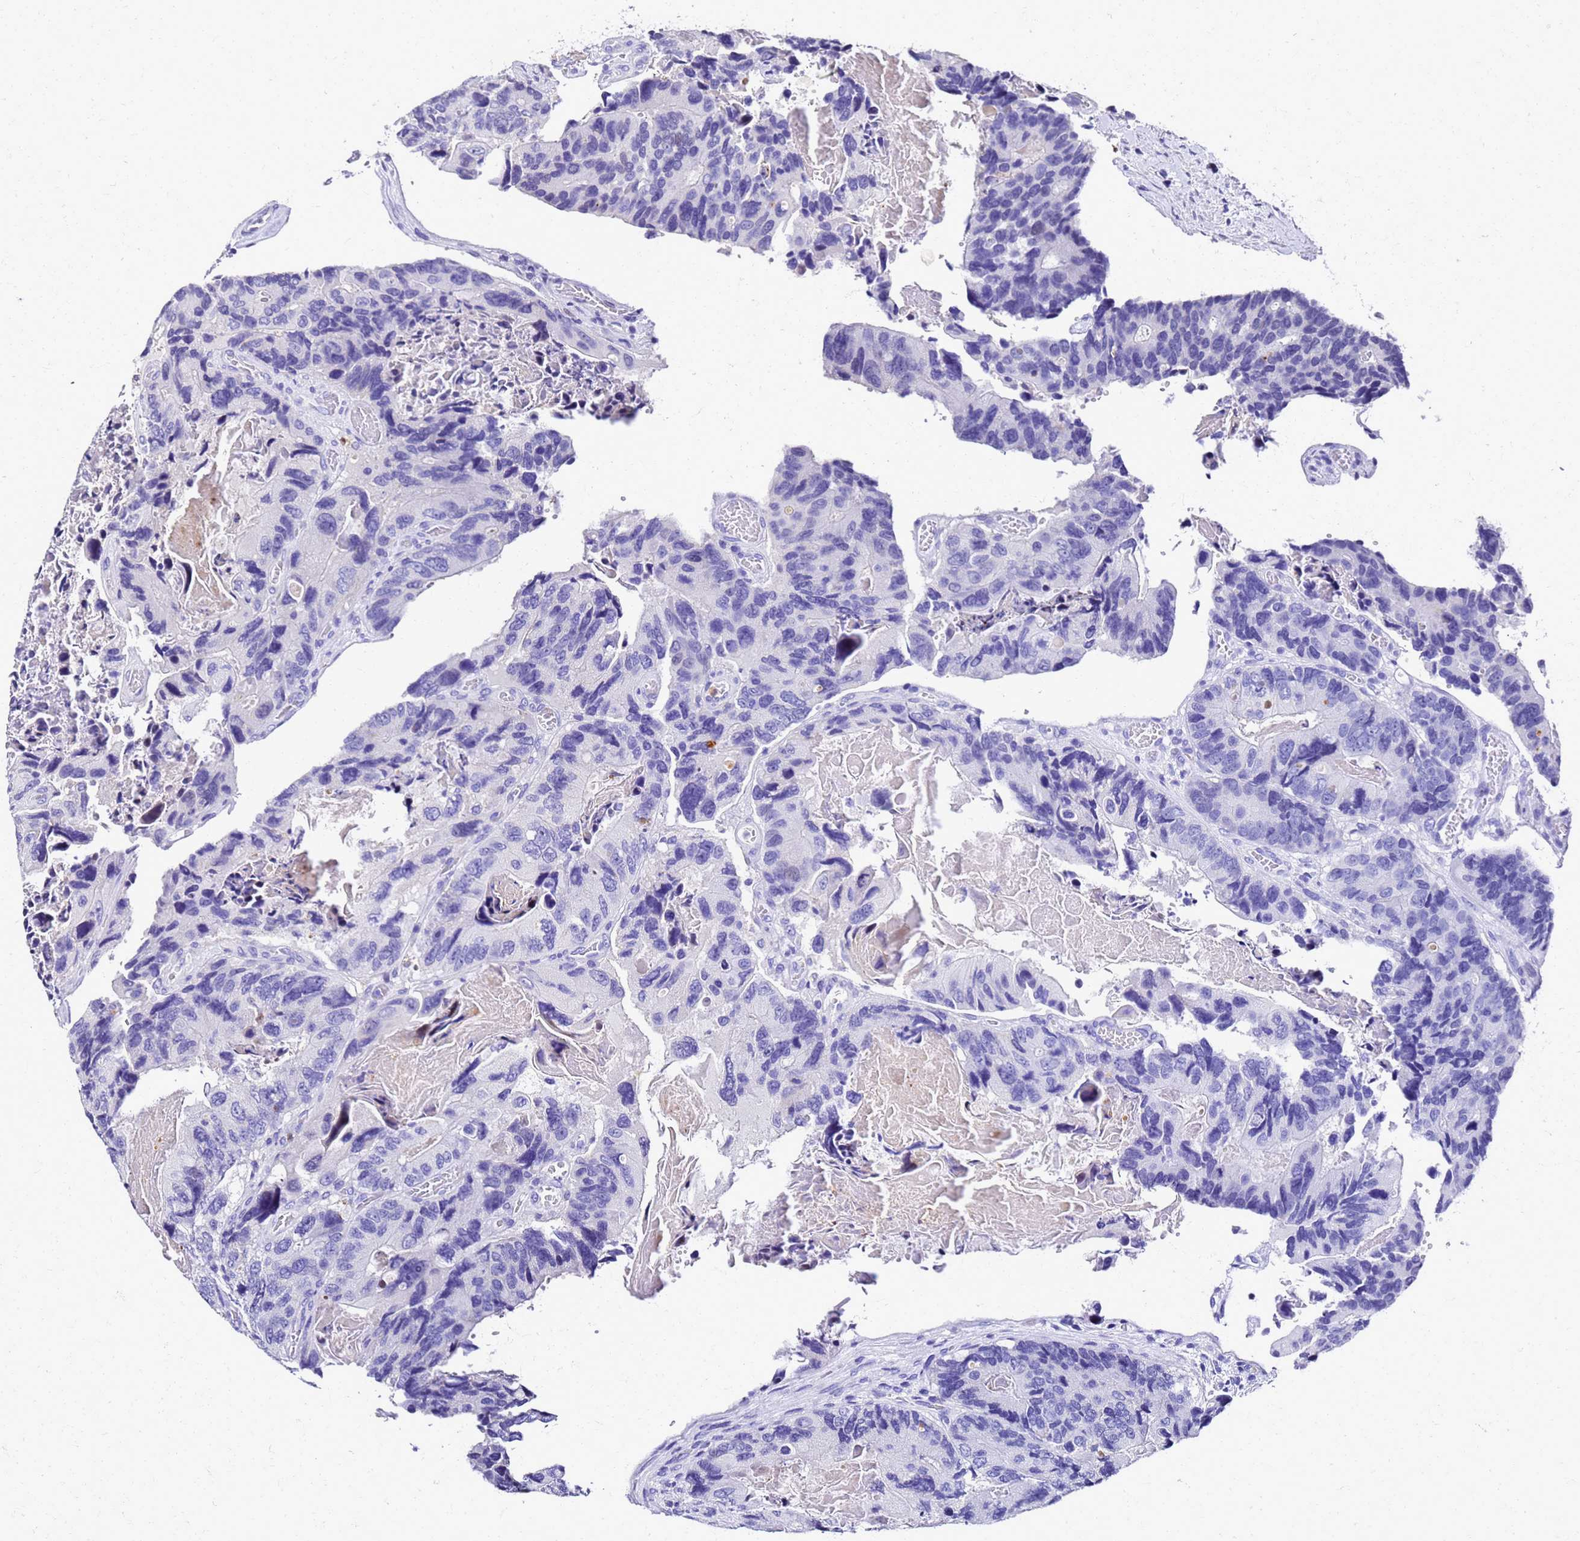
{"staining": {"intensity": "negative", "quantity": "none", "location": "none"}, "tissue": "colorectal cancer", "cell_type": "Tumor cells", "image_type": "cancer", "snomed": [{"axis": "morphology", "description": "Adenocarcinoma, NOS"}, {"axis": "topography", "description": "Colon"}], "caption": "Tumor cells show no significant staining in colorectal cancer. Brightfield microscopy of immunohistochemistry (IHC) stained with DAB (3,3'-diaminobenzidine) (brown) and hematoxylin (blue), captured at high magnification.", "gene": "SMIM21", "patient": {"sex": "male", "age": 84}}